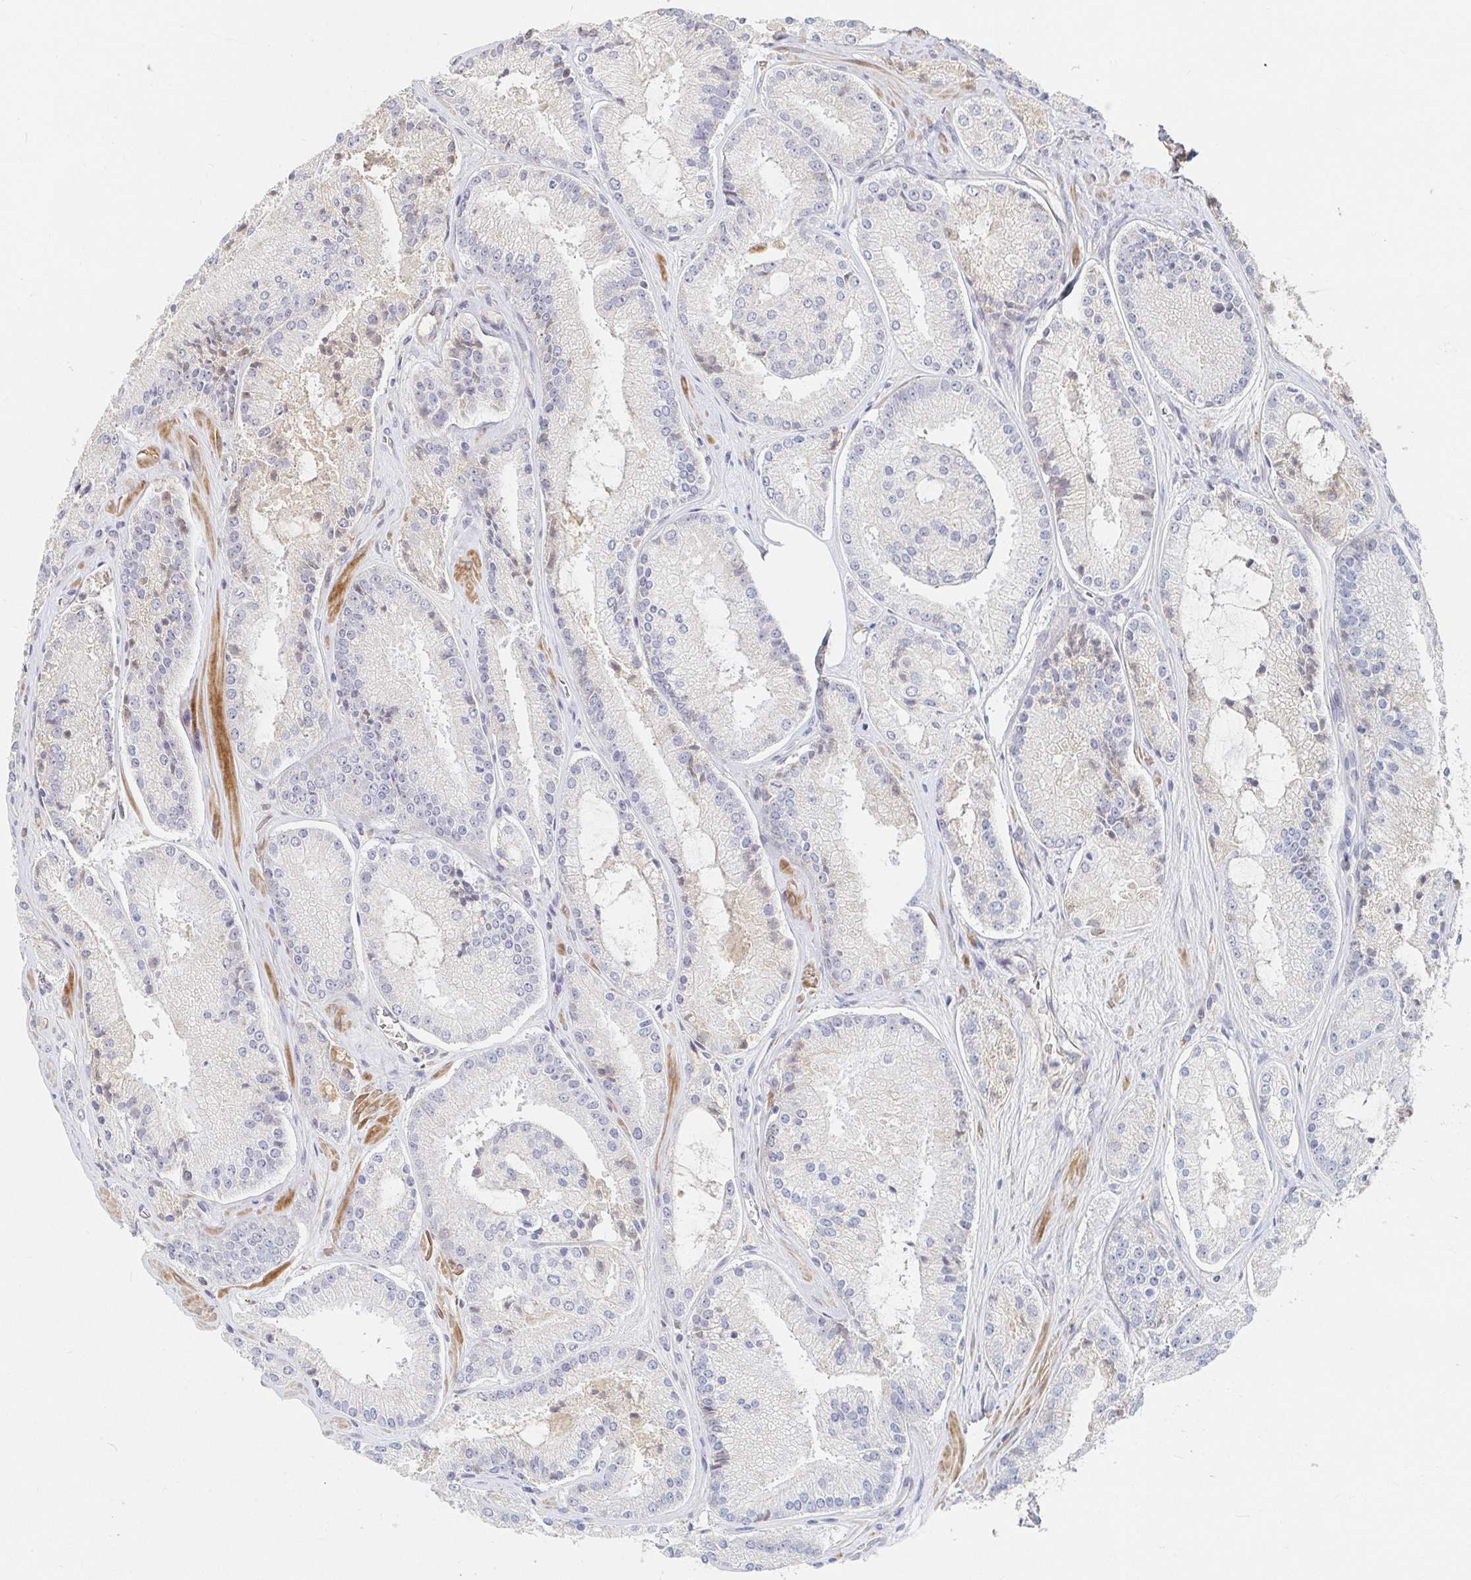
{"staining": {"intensity": "negative", "quantity": "none", "location": "none"}, "tissue": "prostate cancer", "cell_type": "Tumor cells", "image_type": "cancer", "snomed": [{"axis": "morphology", "description": "Adenocarcinoma, High grade"}, {"axis": "topography", "description": "Prostate"}], "caption": "DAB (3,3'-diaminobenzidine) immunohistochemical staining of prostate cancer displays no significant staining in tumor cells. (DAB (3,3'-diaminobenzidine) IHC, high magnification).", "gene": "NME9", "patient": {"sex": "male", "age": 73}}